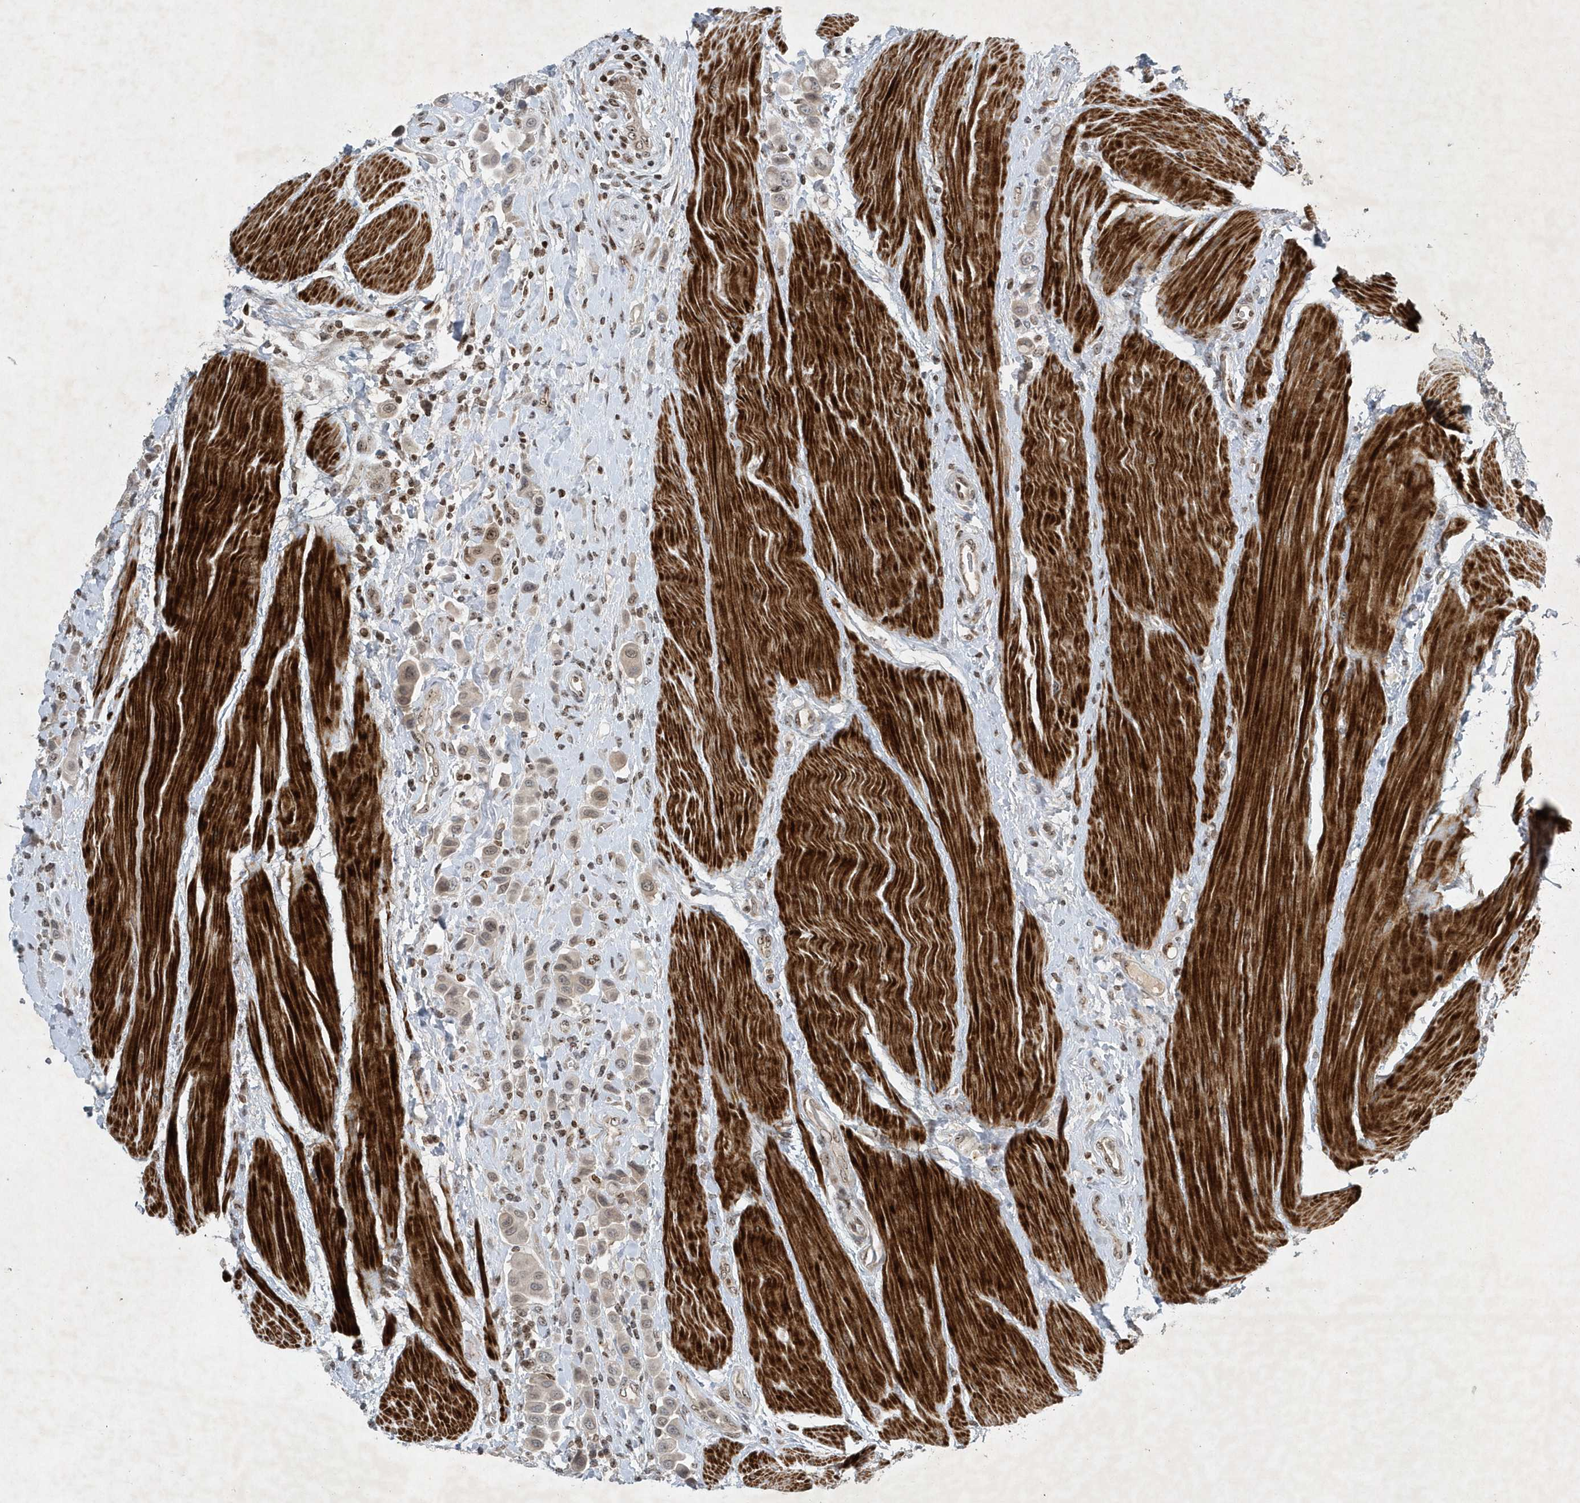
{"staining": {"intensity": "weak", "quantity": "25%-75%", "location": "cytoplasmic/membranous,nuclear"}, "tissue": "urothelial cancer", "cell_type": "Tumor cells", "image_type": "cancer", "snomed": [{"axis": "morphology", "description": "Urothelial carcinoma, High grade"}, {"axis": "topography", "description": "Urinary bladder"}], "caption": "Protein staining of urothelial carcinoma (high-grade) tissue reveals weak cytoplasmic/membranous and nuclear staining in about 25%-75% of tumor cells.", "gene": "QTRT2", "patient": {"sex": "male", "age": 50}}